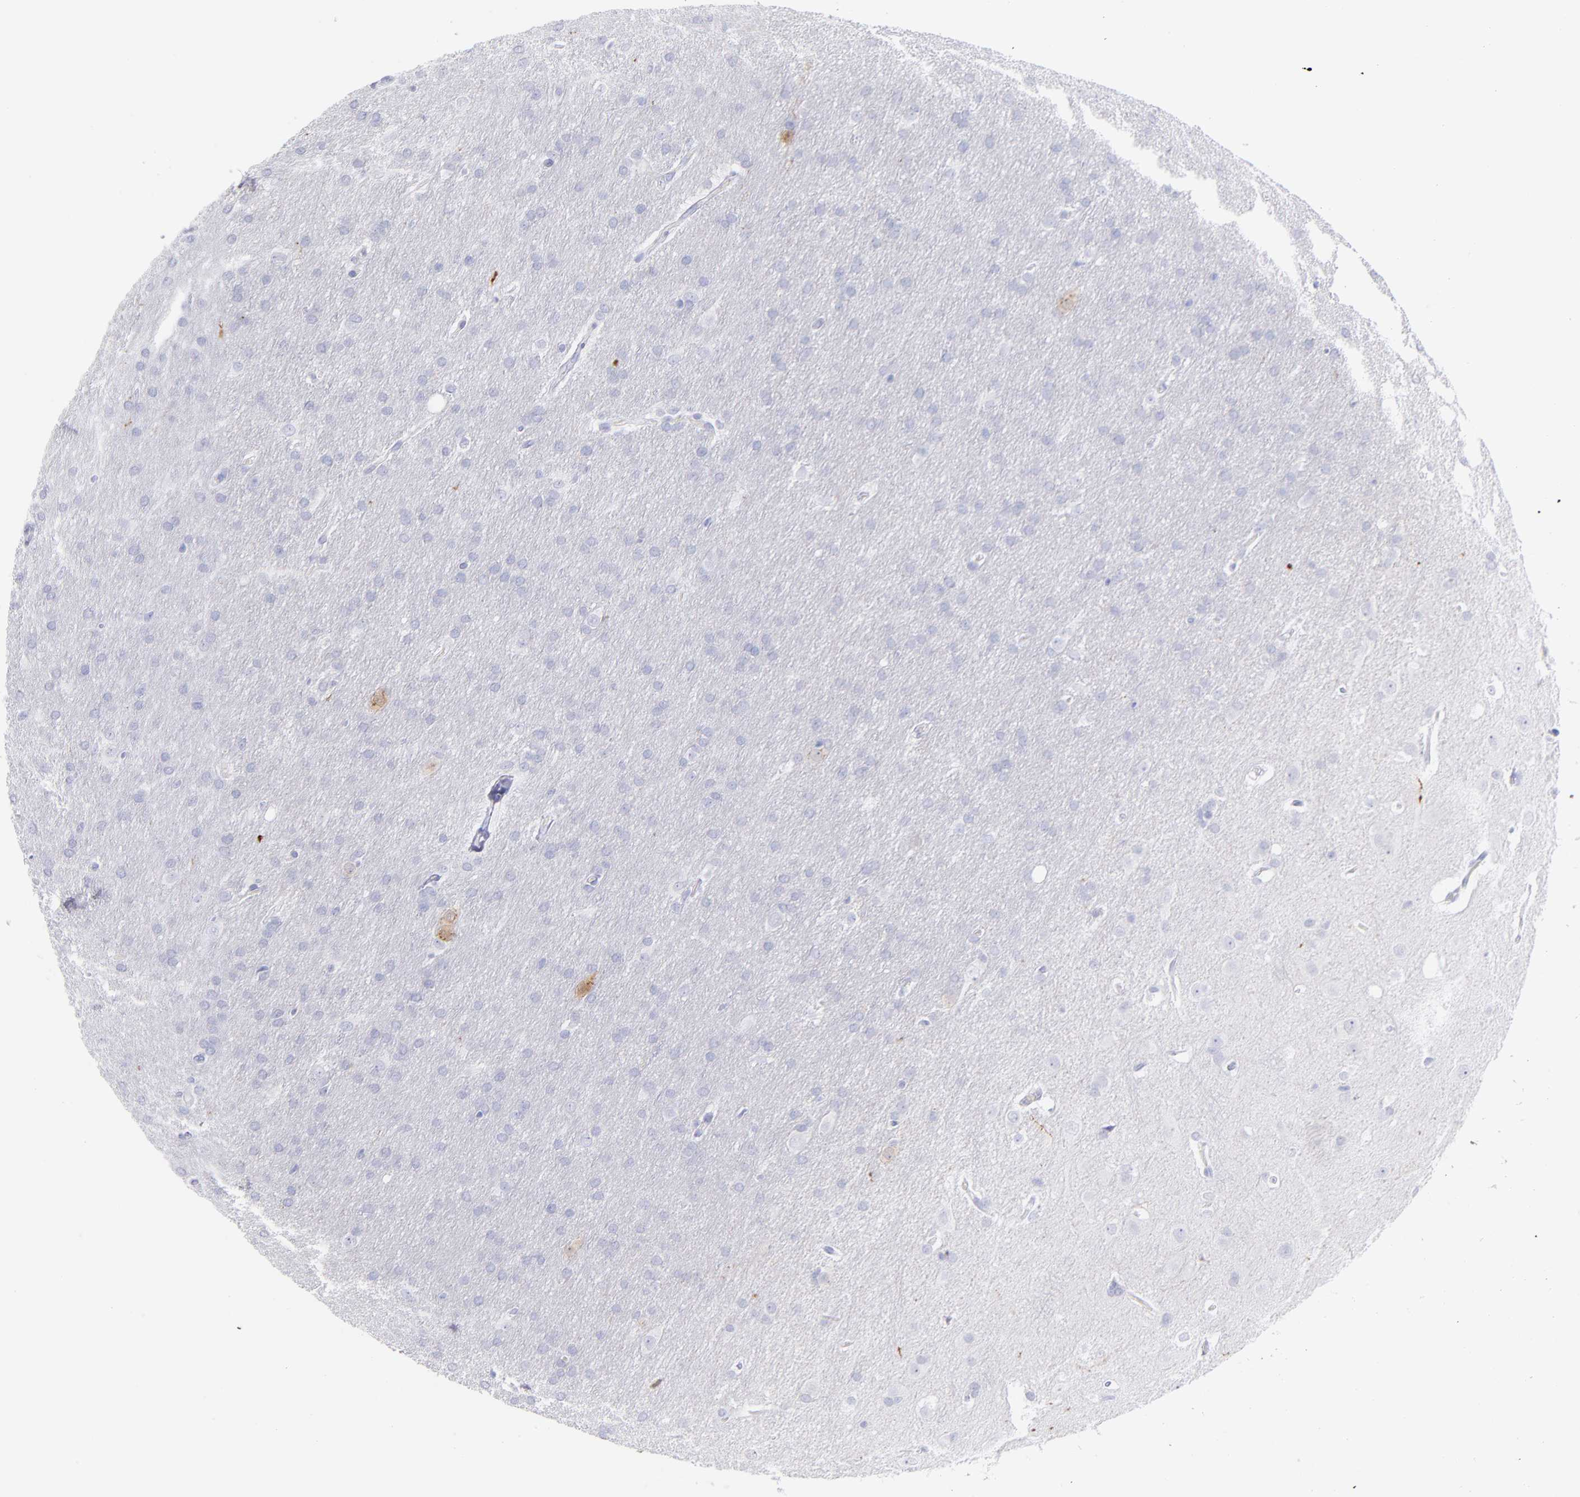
{"staining": {"intensity": "negative", "quantity": "none", "location": "none"}, "tissue": "glioma", "cell_type": "Tumor cells", "image_type": "cancer", "snomed": [{"axis": "morphology", "description": "Glioma, malignant, Low grade"}, {"axis": "topography", "description": "Brain"}], "caption": "The immunohistochemistry micrograph has no significant expression in tumor cells of malignant glioma (low-grade) tissue. (DAB IHC with hematoxylin counter stain).", "gene": "SCGN", "patient": {"sex": "female", "age": 32}}